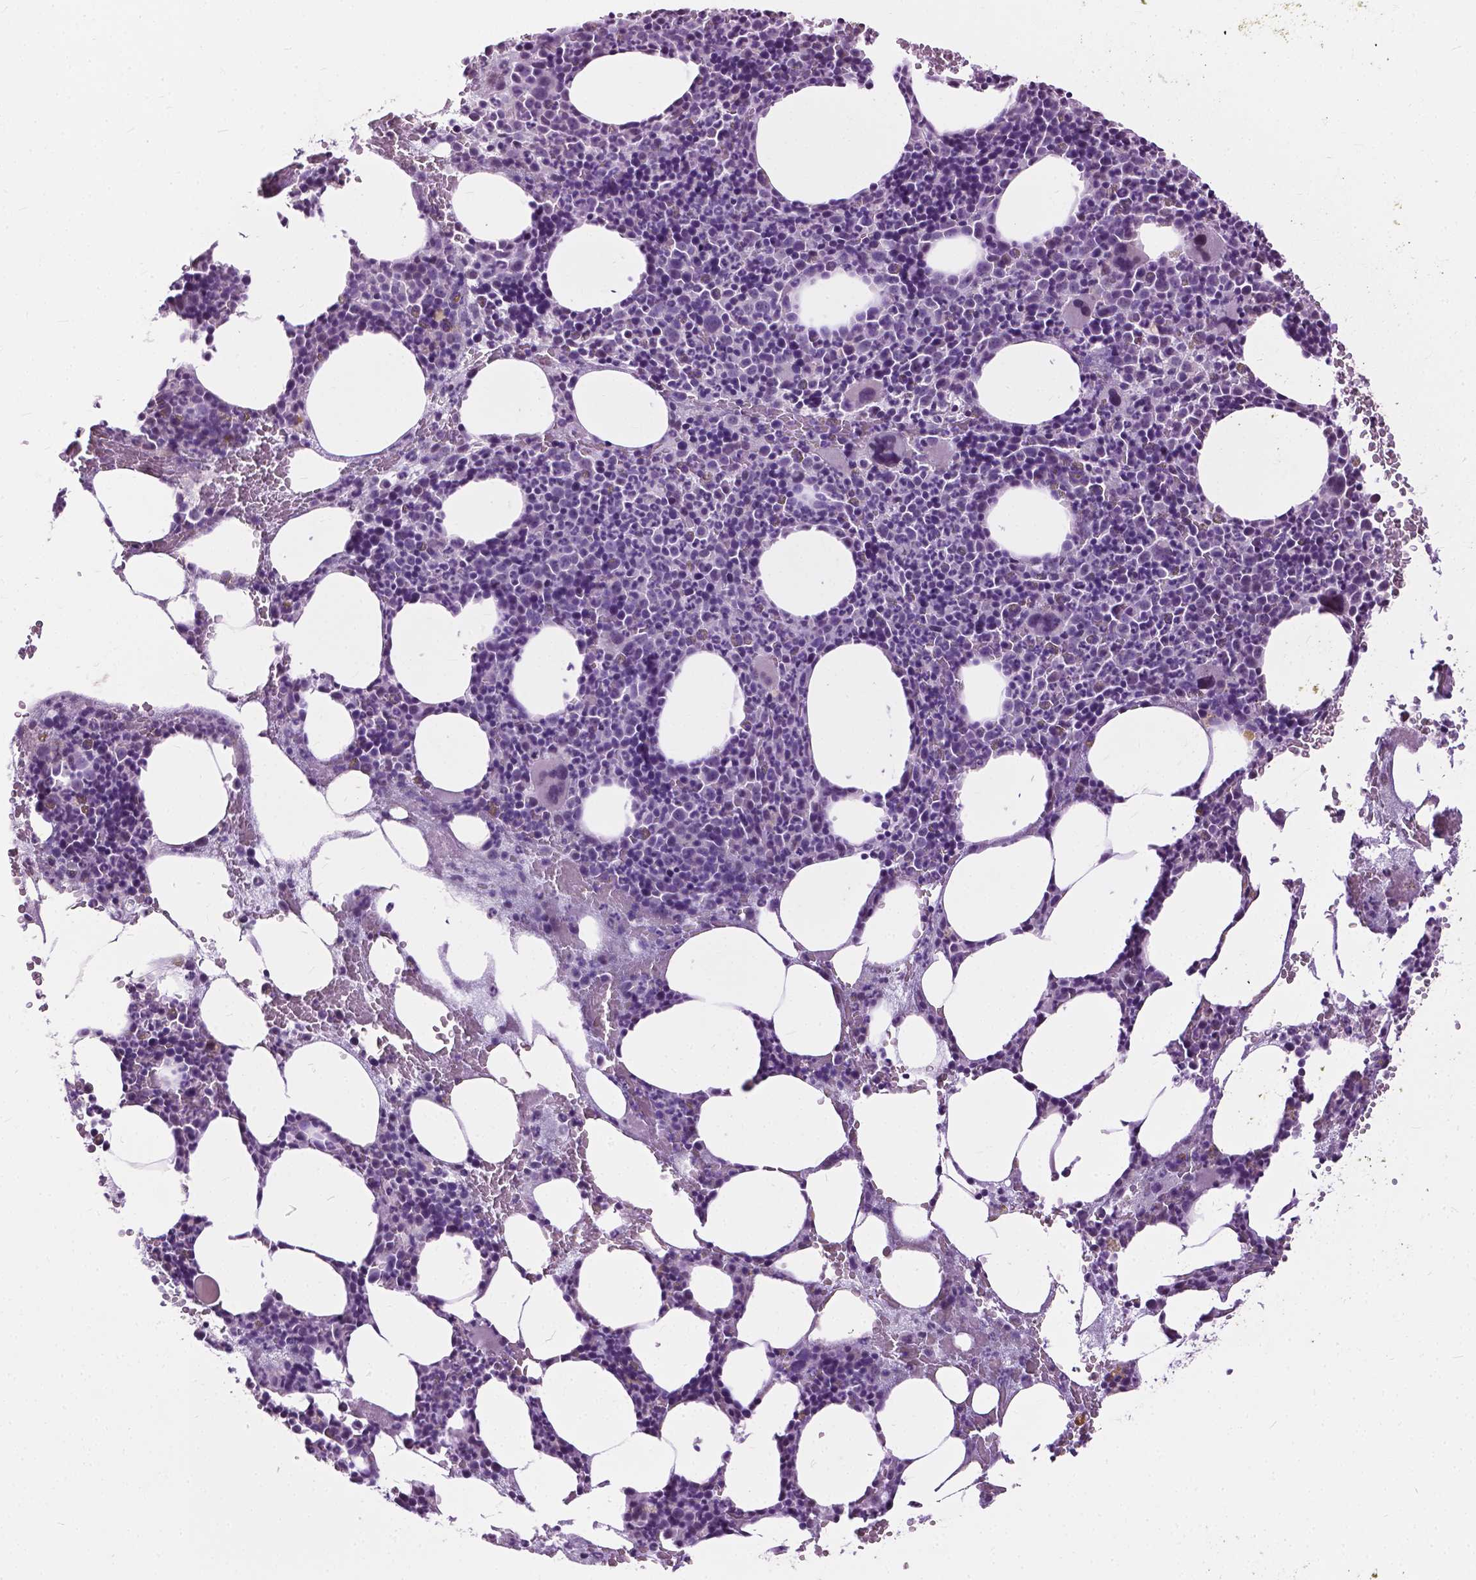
{"staining": {"intensity": "negative", "quantity": "none", "location": "none"}, "tissue": "bone marrow", "cell_type": "Hematopoietic cells", "image_type": "normal", "snomed": [{"axis": "morphology", "description": "Normal tissue, NOS"}, {"axis": "topography", "description": "Bone marrow"}], "caption": "A high-resolution micrograph shows IHC staining of normal bone marrow, which reveals no significant staining in hematopoietic cells.", "gene": "GPR37L1", "patient": {"sex": "male", "age": 89}}